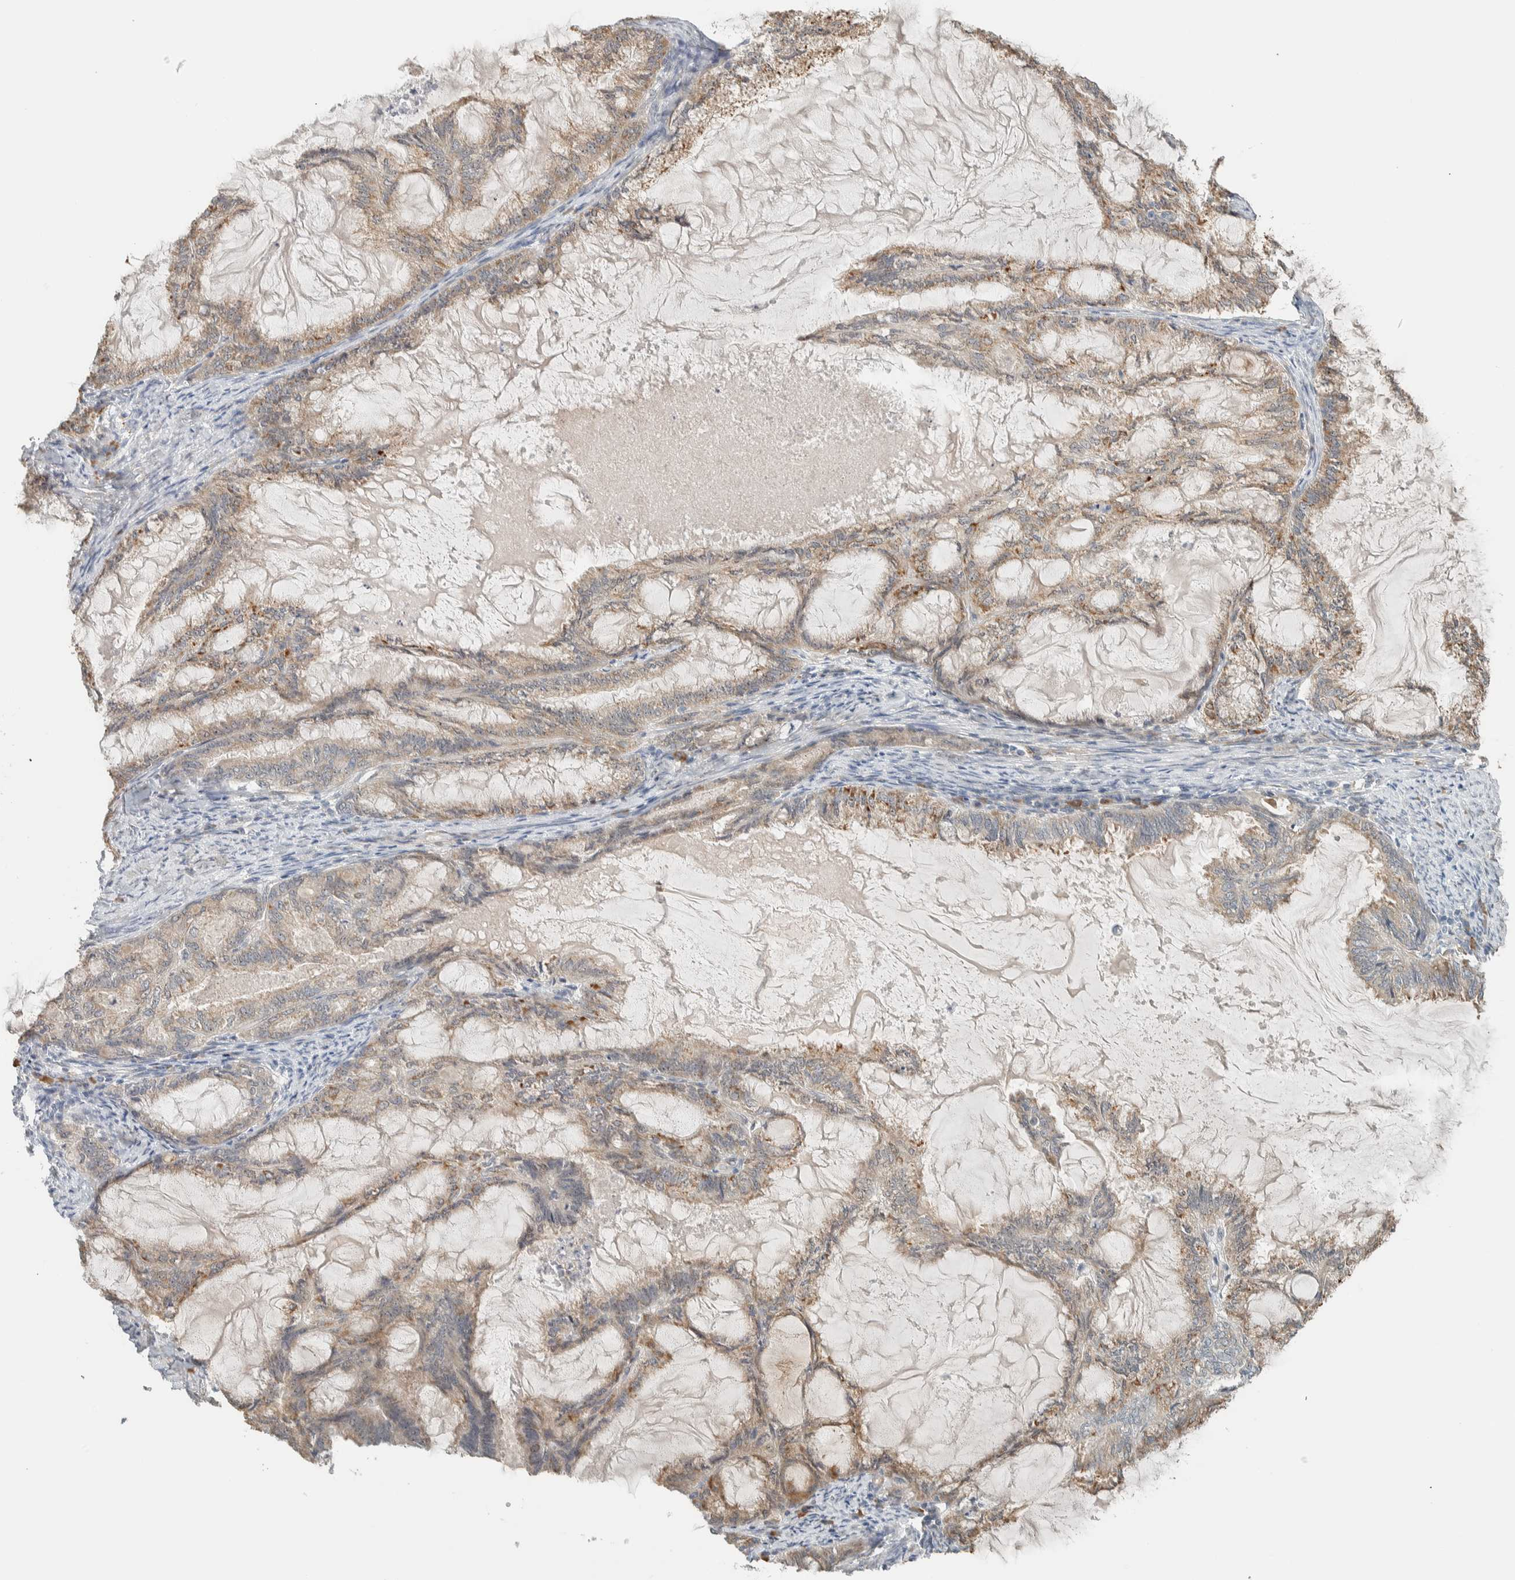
{"staining": {"intensity": "weak", "quantity": ">75%", "location": "cytoplasmic/membranous"}, "tissue": "endometrial cancer", "cell_type": "Tumor cells", "image_type": "cancer", "snomed": [{"axis": "morphology", "description": "Adenocarcinoma, NOS"}, {"axis": "topography", "description": "Endometrium"}], "caption": "Adenocarcinoma (endometrial) stained with a brown dye displays weak cytoplasmic/membranous positive staining in about >75% of tumor cells.", "gene": "KLHL40", "patient": {"sex": "female", "age": 86}}